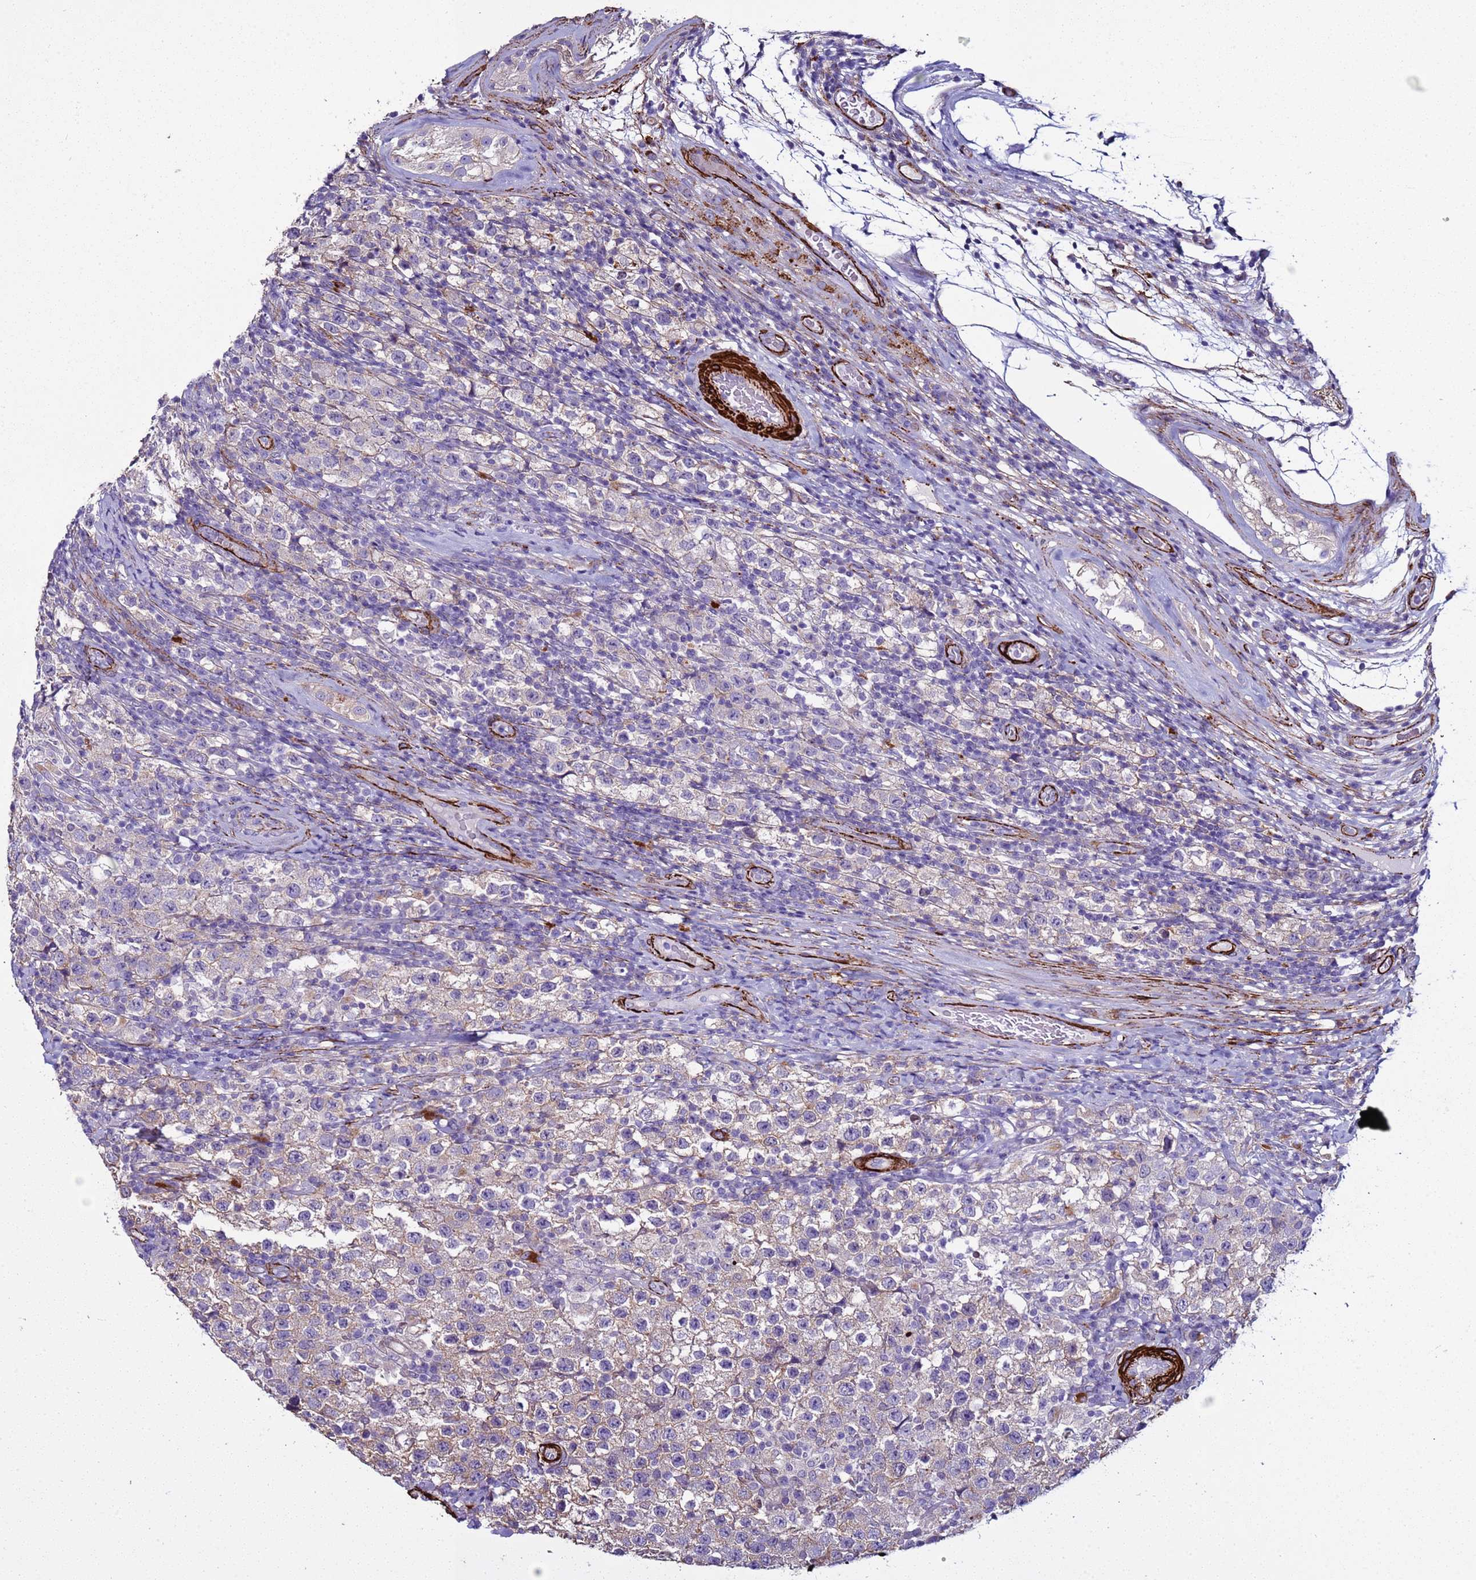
{"staining": {"intensity": "weak", "quantity": "<25%", "location": "cytoplasmic/membranous"}, "tissue": "testis cancer", "cell_type": "Tumor cells", "image_type": "cancer", "snomed": [{"axis": "morphology", "description": "Seminoma, NOS"}, {"axis": "morphology", "description": "Carcinoma, Embryonal, NOS"}, {"axis": "topography", "description": "Testis"}], "caption": "This is a histopathology image of IHC staining of testis embryonal carcinoma, which shows no positivity in tumor cells.", "gene": "RABL2B", "patient": {"sex": "male", "age": 41}}